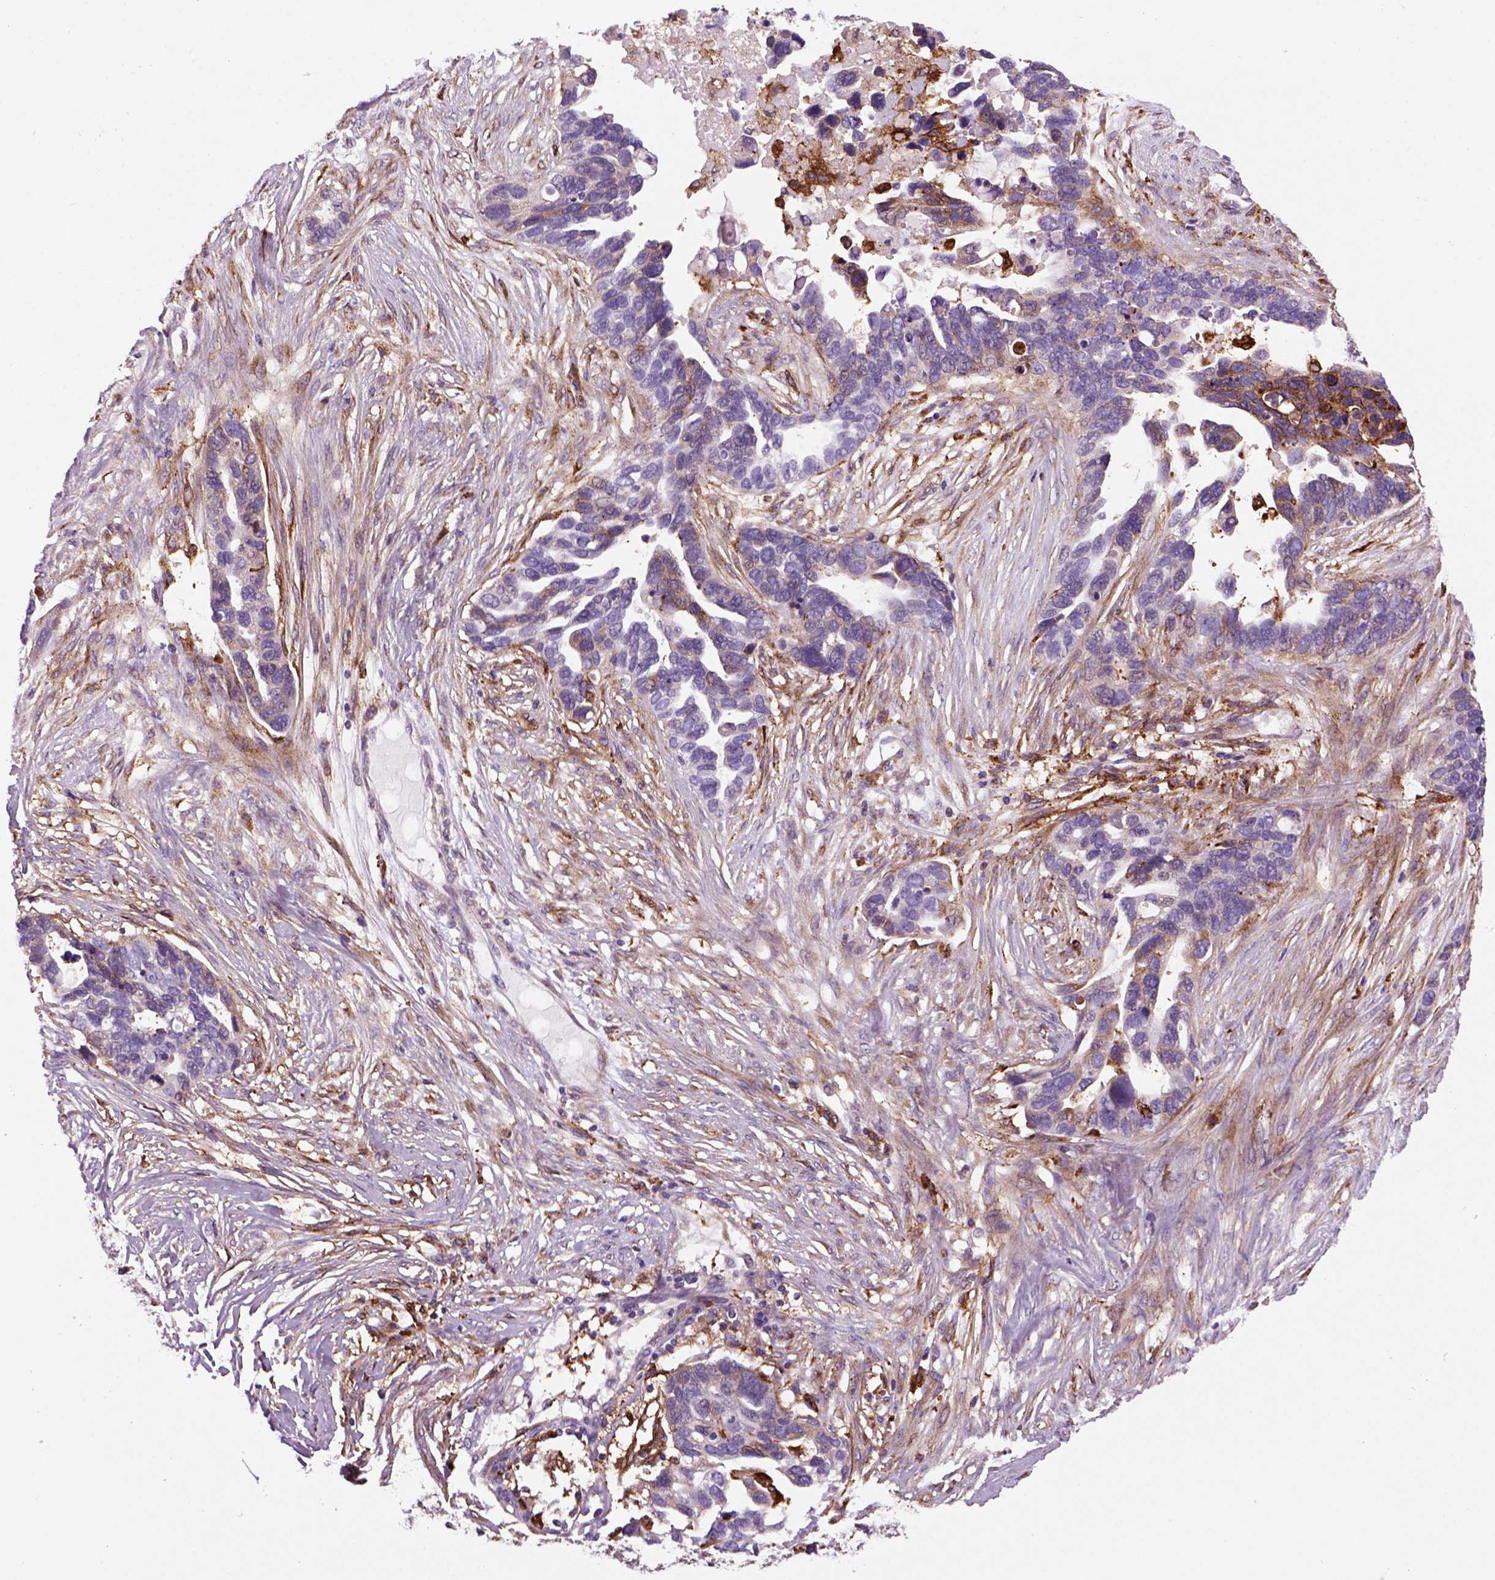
{"staining": {"intensity": "moderate", "quantity": "<25%", "location": "cytoplasmic/membranous"}, "tissue": "ovarian cancer", "cell_type": "Tumor cells", "image_type": "cancer", "snomed": [{"axis": "morphology", "description": "Cystadenocarcinoma, serous, NOS"}, {"axis": "topography", "description": "Ovary"}], "caption": "Protein expression analysis of serous cystadenocarcinoma (ovarian) demonstrates moderate cytoplasmic/membranous staining in approximately <25% of tumor cells.", "gene": "MARCKS", "patient": {"sex": "female", "age": 54}}